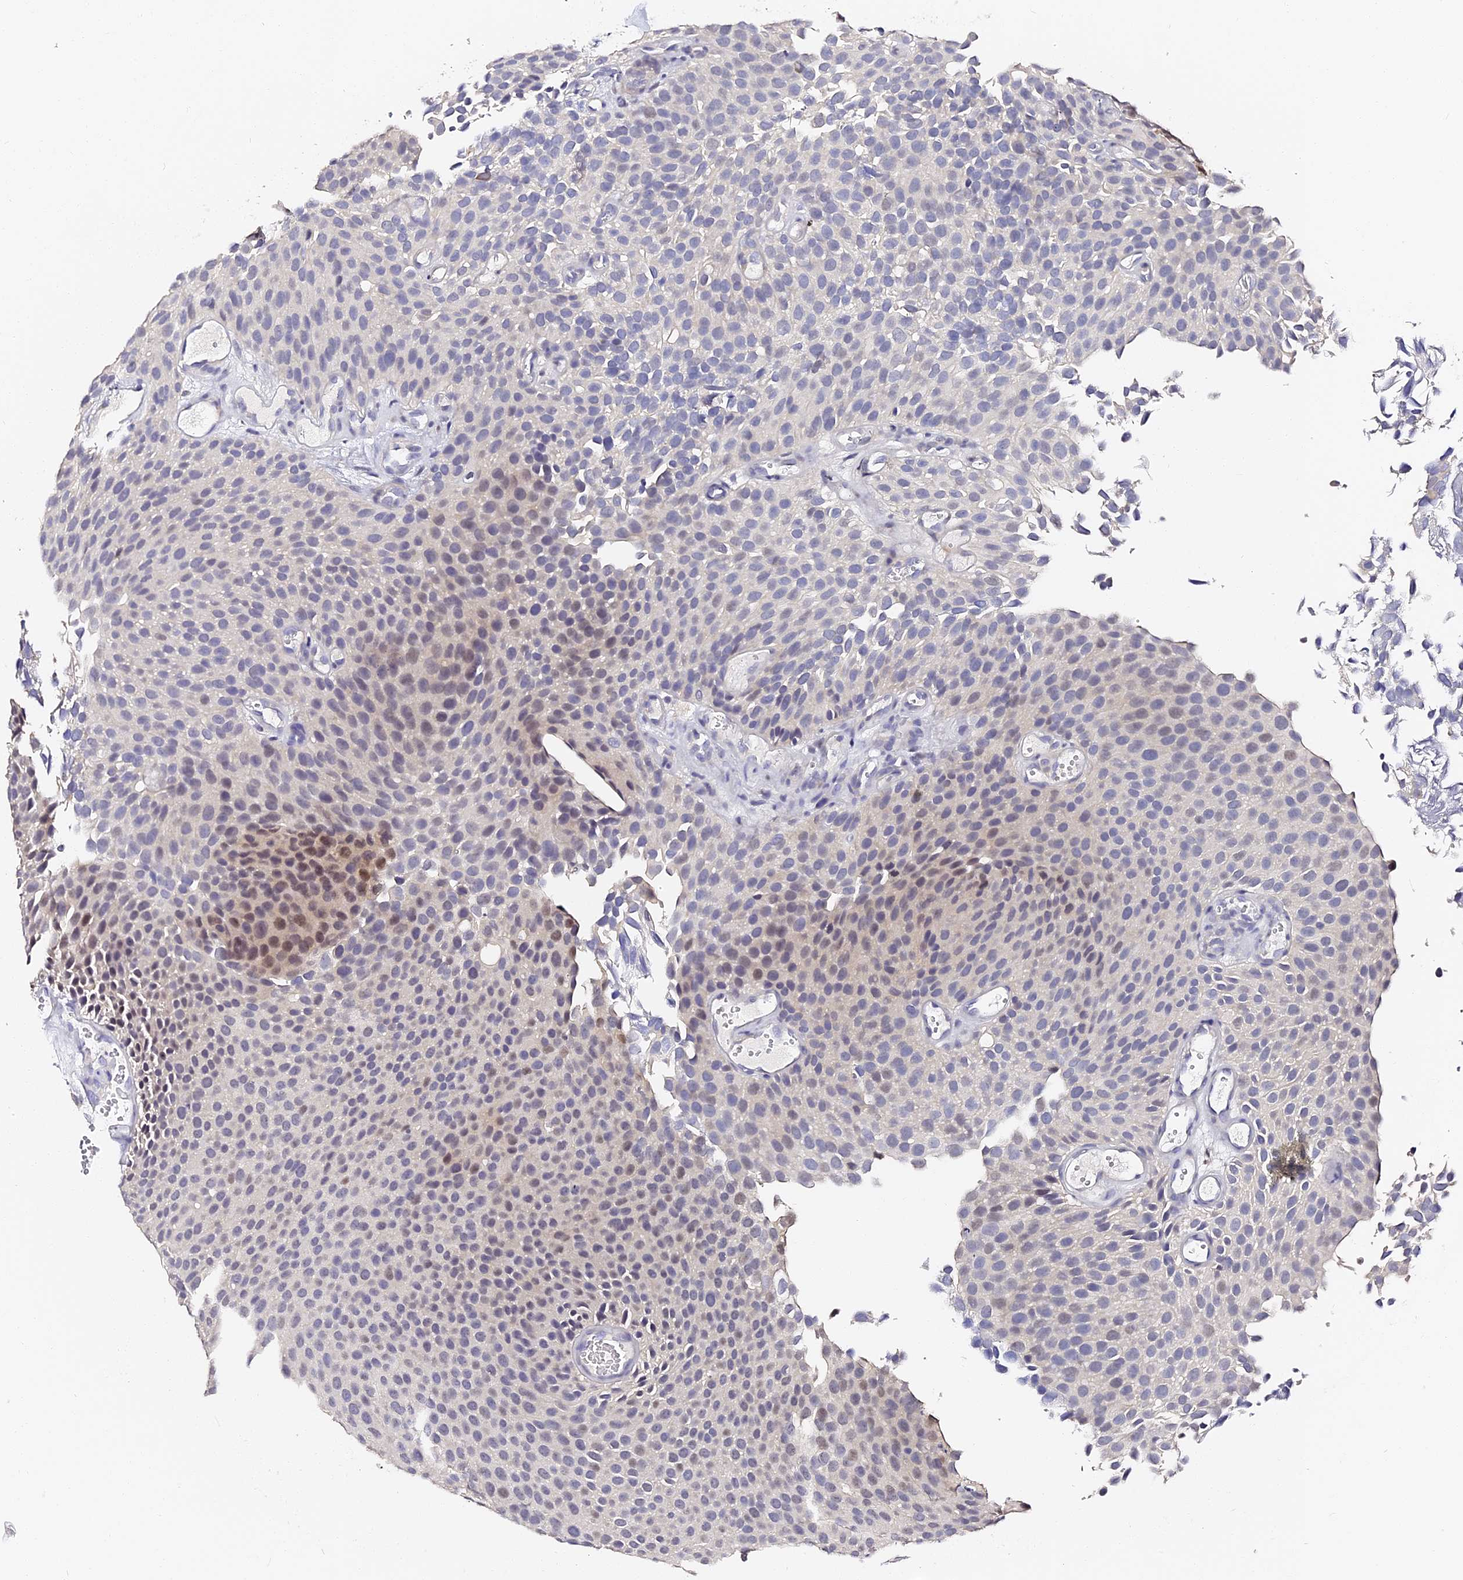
{"staining": {"intensity": "moderate", "quantity": "<25%", "location": "nuclear"}, "tissue": "urothelial cancer", "cell_type": "Tumor cells", "image_type": "cancer", "snomed": [{"axis": "morphology", "description": "Urothelial carcinoma, Low grade"}, {"axis": "topography", "description": "Urinary bladder"}], "caption": "A high-resolution image shows immunohistochemistry (IHC) staining of urothelial cancer, which exhibits moderate nuclear positivity in about <25% of tumor cells.", "gene": "VPS33B", "patient": {"sex": "male", "age": 89}}